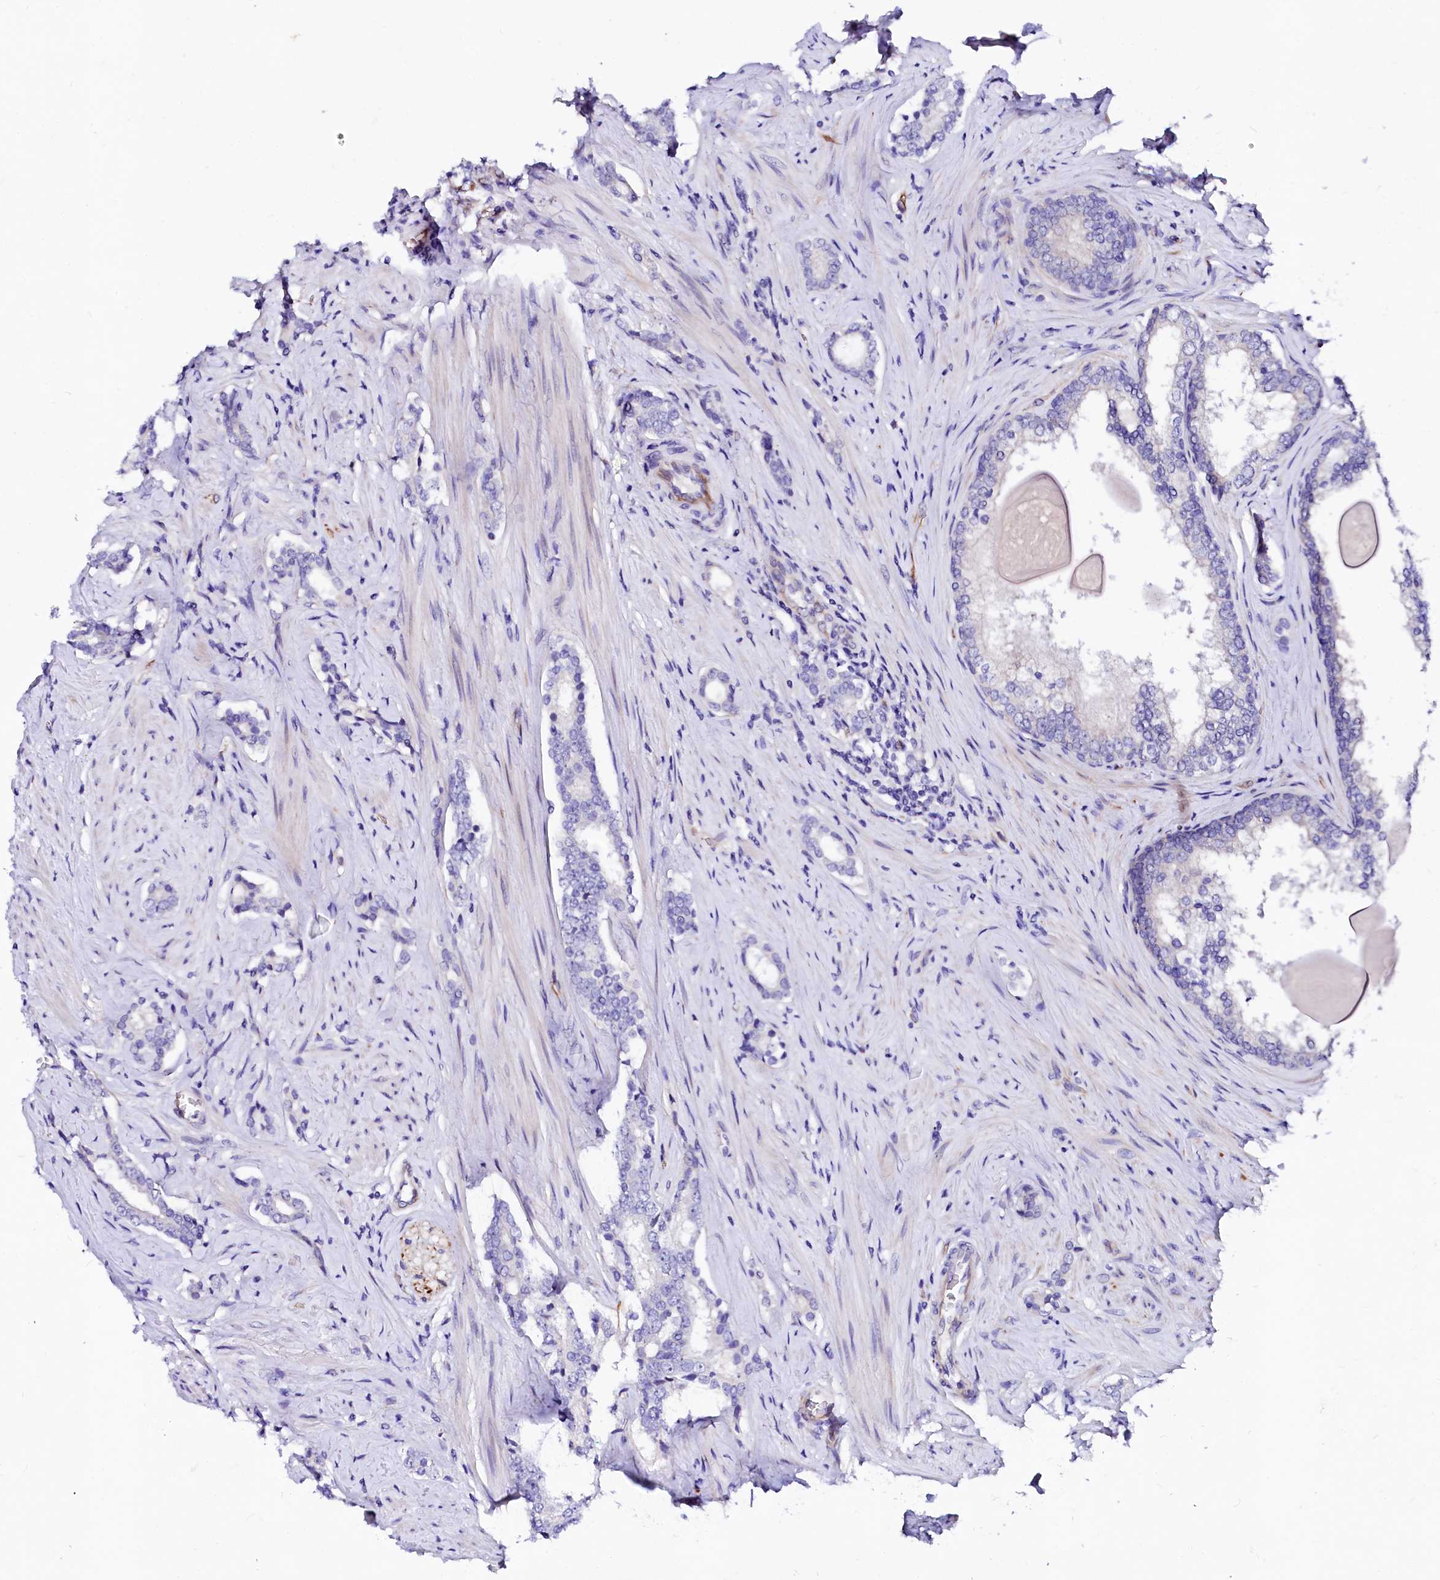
{"staining": {"intensity": "negative", "quantity": "none", "location": "none"}, "tissue": "prostate cancer", "cell_type": "Tumor cells", "image_type": "cancer", "snomed": [{"axis": "morphology", "description": "Adenocarcinoma, High grade"}, {"axis": "topography", "description": "Prostate"}], "caption": "Immunohistochemistry (IHC) histopathology image of prostate cancer stained for a protein (brown), which shows no staining in tumor cells.", "gene": "SFR1", "patient": {"sex": "male", "age": 63}}